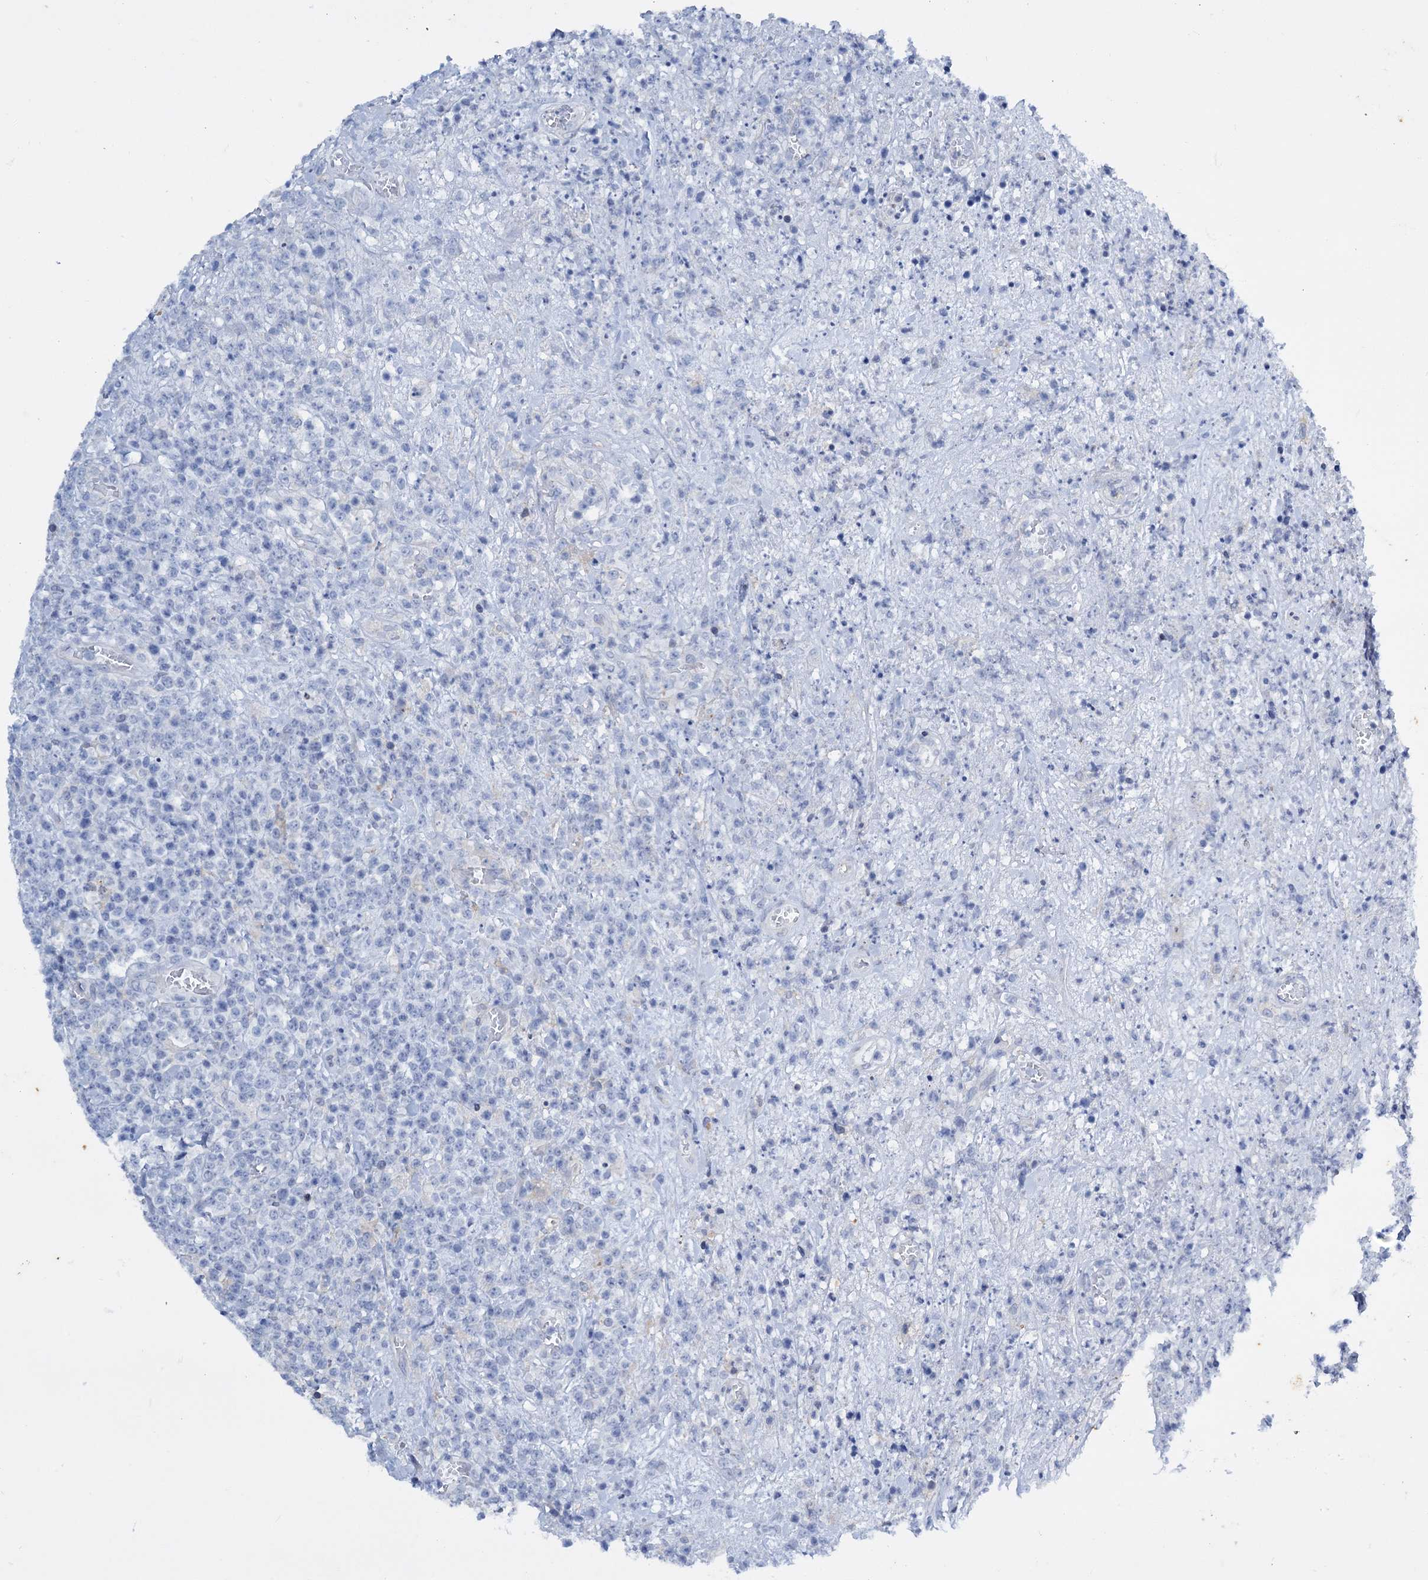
{"staining": {"intensity": "negative", "quantity": "none", "location": "none"}, "tissue": "lymphoma", "cell_type": "Tumor cells", "image_type": "cancer", "snomed": [{"axis": "morphology", "description": "Malignant lymphoma, non-Hodgkin's type, High grade"}, {"axis": "topography", "description": "Colon"}], "caption": "A micrograph of human high-grade malignant lymphoma, non-Hodgkin's type is negative for staining in tumor cells.", "gene": "FAAP20", "patient": {"sex": "female", "age": 53}}